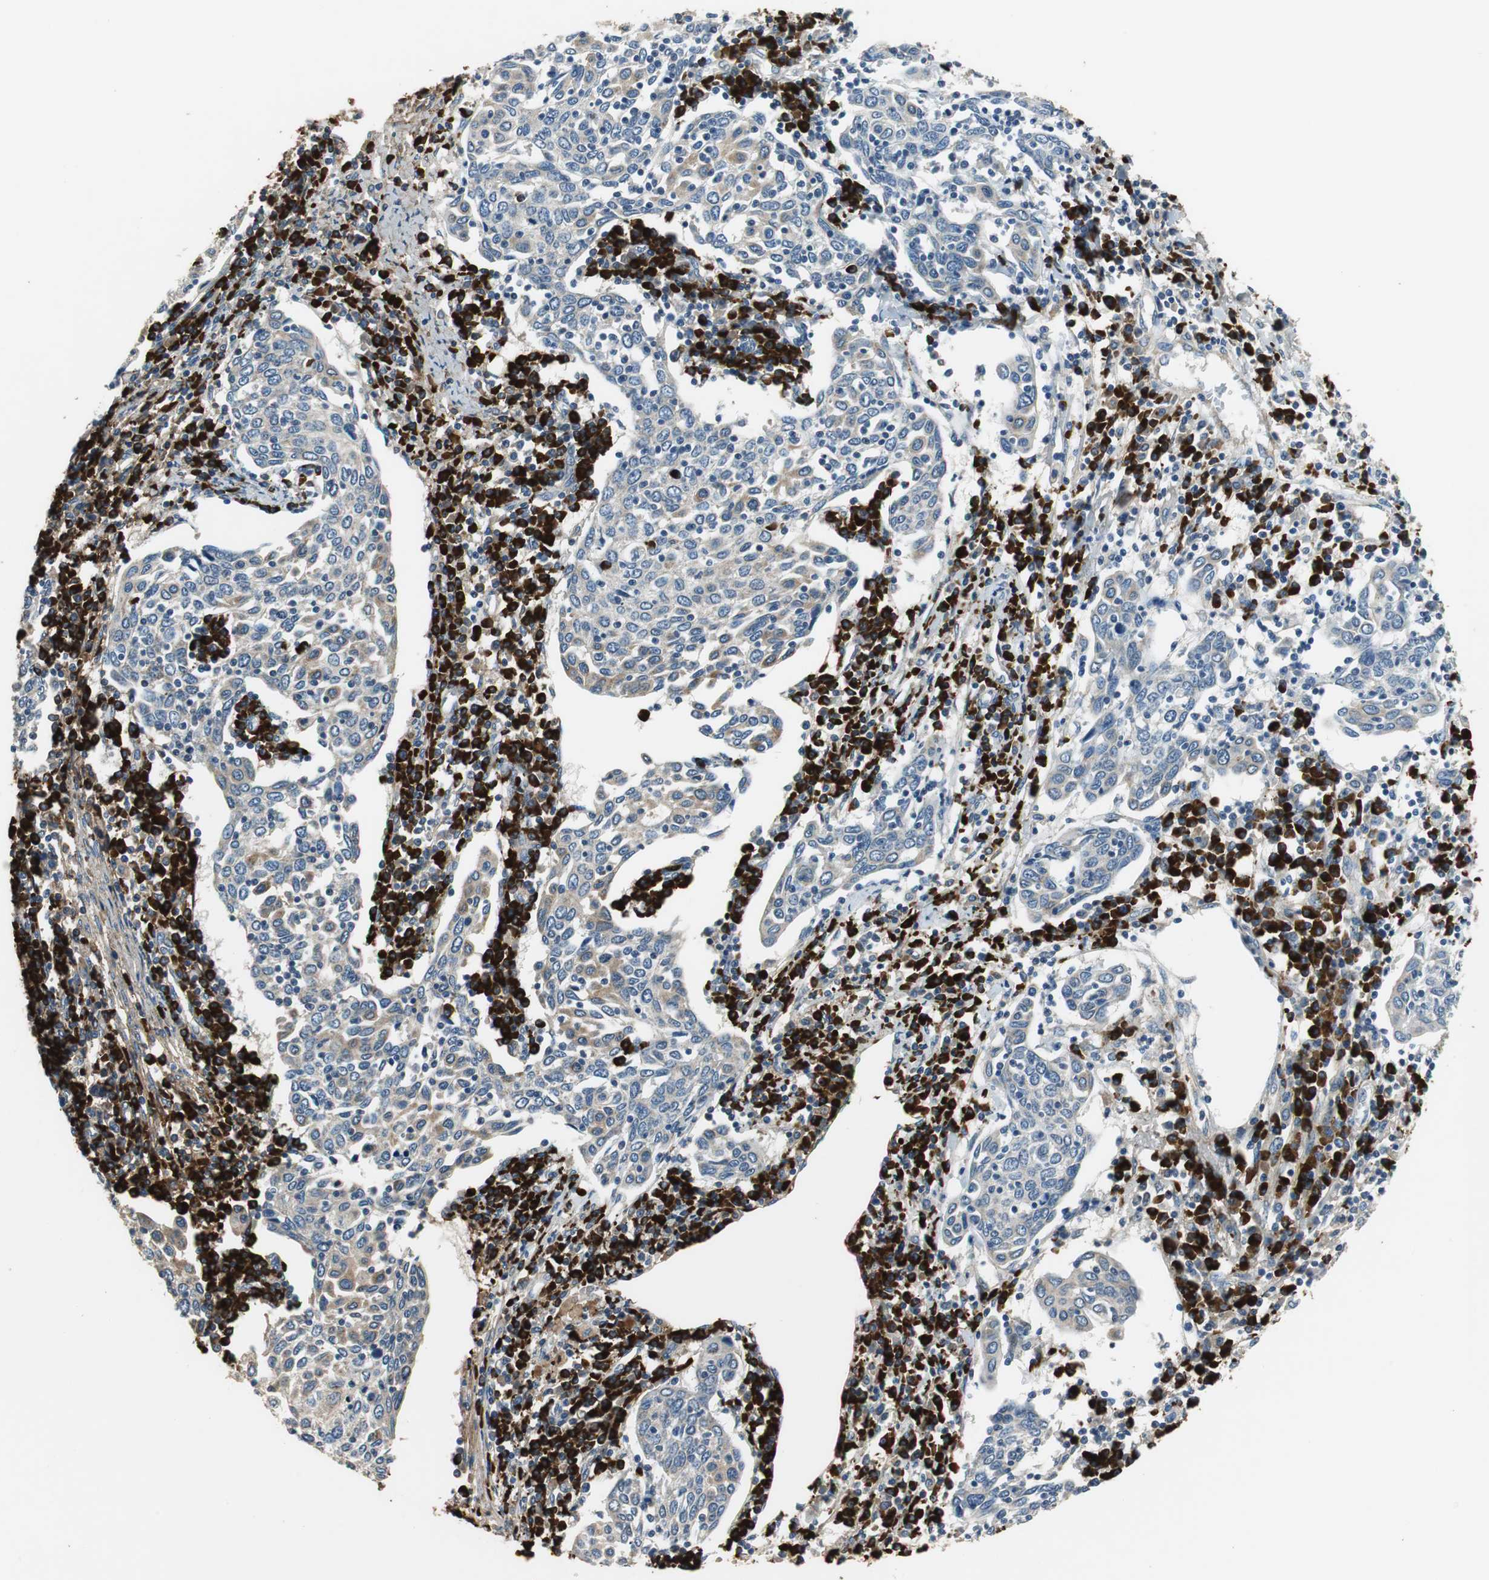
{"staining": {"intensity": "negative", "quantity": "none", "location": "none"}, "tissue": "cervical cancer", "cell_type": "Tumor cells", "image_type": "cancer", "snomed": [{"axis": "morphology", "description": "Squamous cell carcinoma, NOS"}, {"axis": "topography", "description": "Cervix"}], "caption": "Immunohistochemistry image of neoplastic tissue: cervical squamous cell carcinoma stained with DAB (3,3'-diaminobenzidine) reveals no significant protein staining in tumor cells. (Immunohistochemistry (ihc), brightfield microscopy, high magnification).", "gene": "MTIF2", "patient": {"sex": "female", "age": 40}}